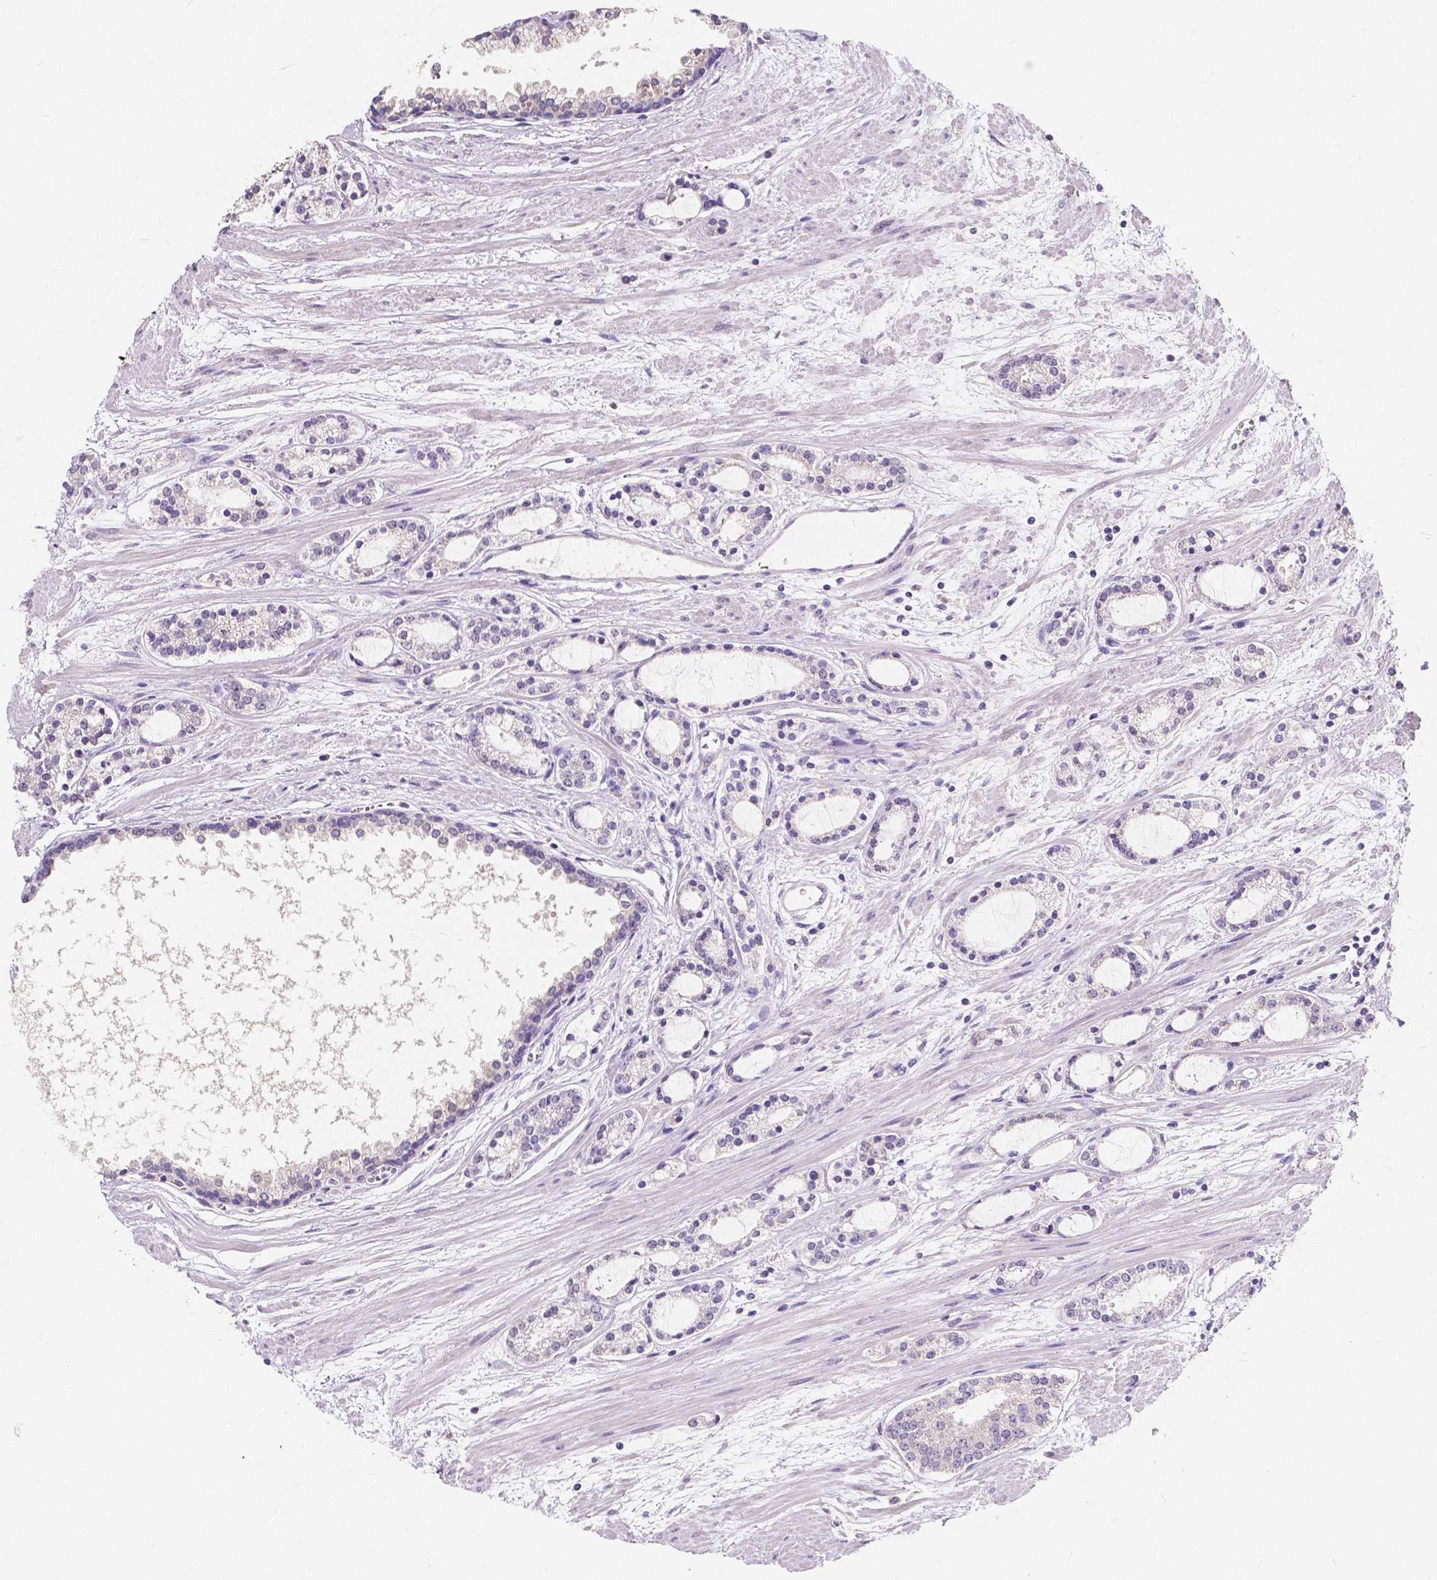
{"staining": {"intensity": "negative", "quantity": "none", "location": "none"}, "tissue": "prostate cancer", "cell_type": "Tumor cells", "image_type": "cancer", "snomed": [{"axis": "morphology", "description": "Adenocarcinoma, Medium grade"}, {"axis": "topography", "description": "Prostate"}], "caption": "Tumor cells are negative for protein expression in human prostate medium-grade adenocarcinoma.", "gene": "ACP5", "patient": {"sex": "male", "age": 57}}